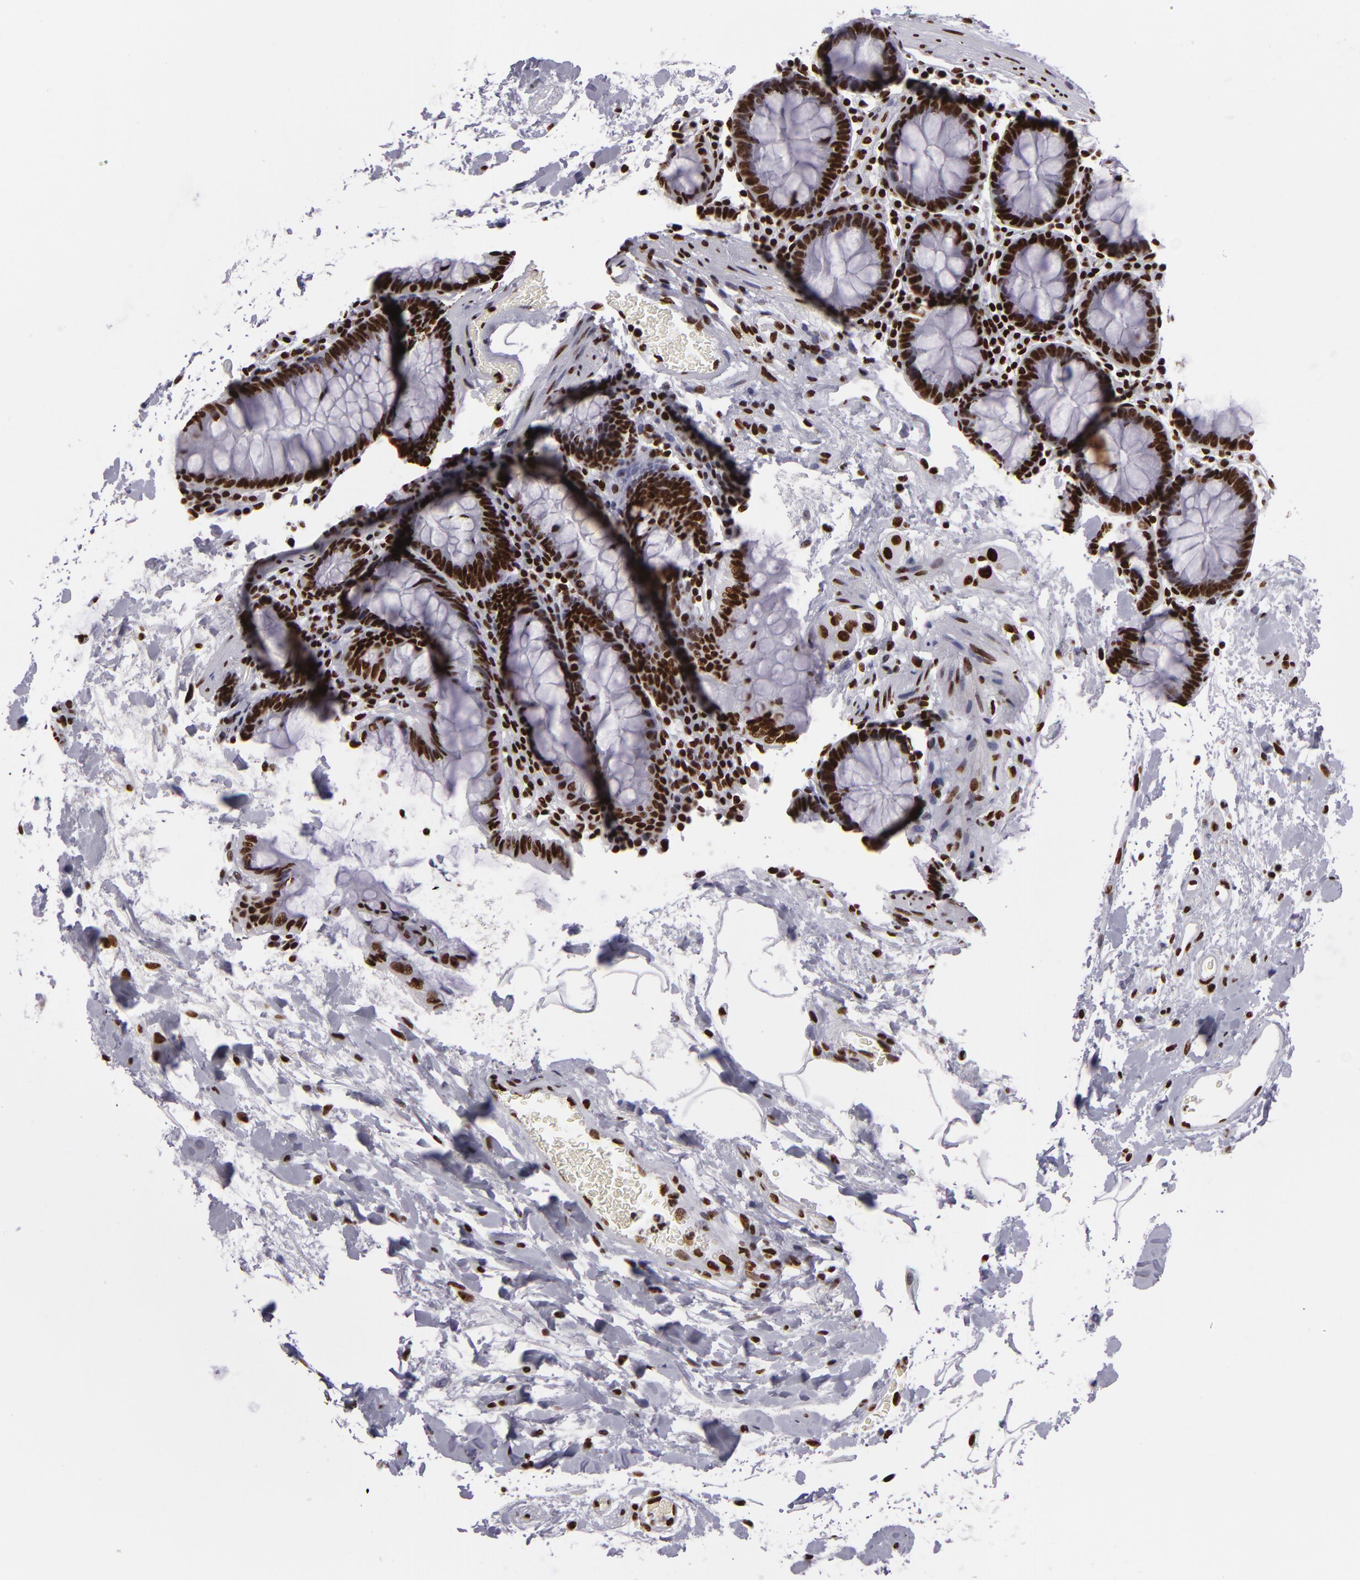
{"staining": {"intensity": "strong", "quantity": ">75%", "location": "nuclear"}, "tissue": "colon", "cell_type": "Endothelial cells", "image_type": "normal", "snomed": [{"axis": "morphology", "description": "Normal tissue, NOS"}, {"axis": "morphology", "description": "Adenocarcinoma, NOS"}, {"axis": "topography", "description": "Colon"}], "caption": "Benign colon was stained to show a protein in brown. There is high levels of strong nuclear positivity in approximately >75% of endothelial cells. (DAB IHC, brown staining for protein, blue staining for nuclei).", "gene": "SAFB", "patient": {"sex": "male", "age": 76}}